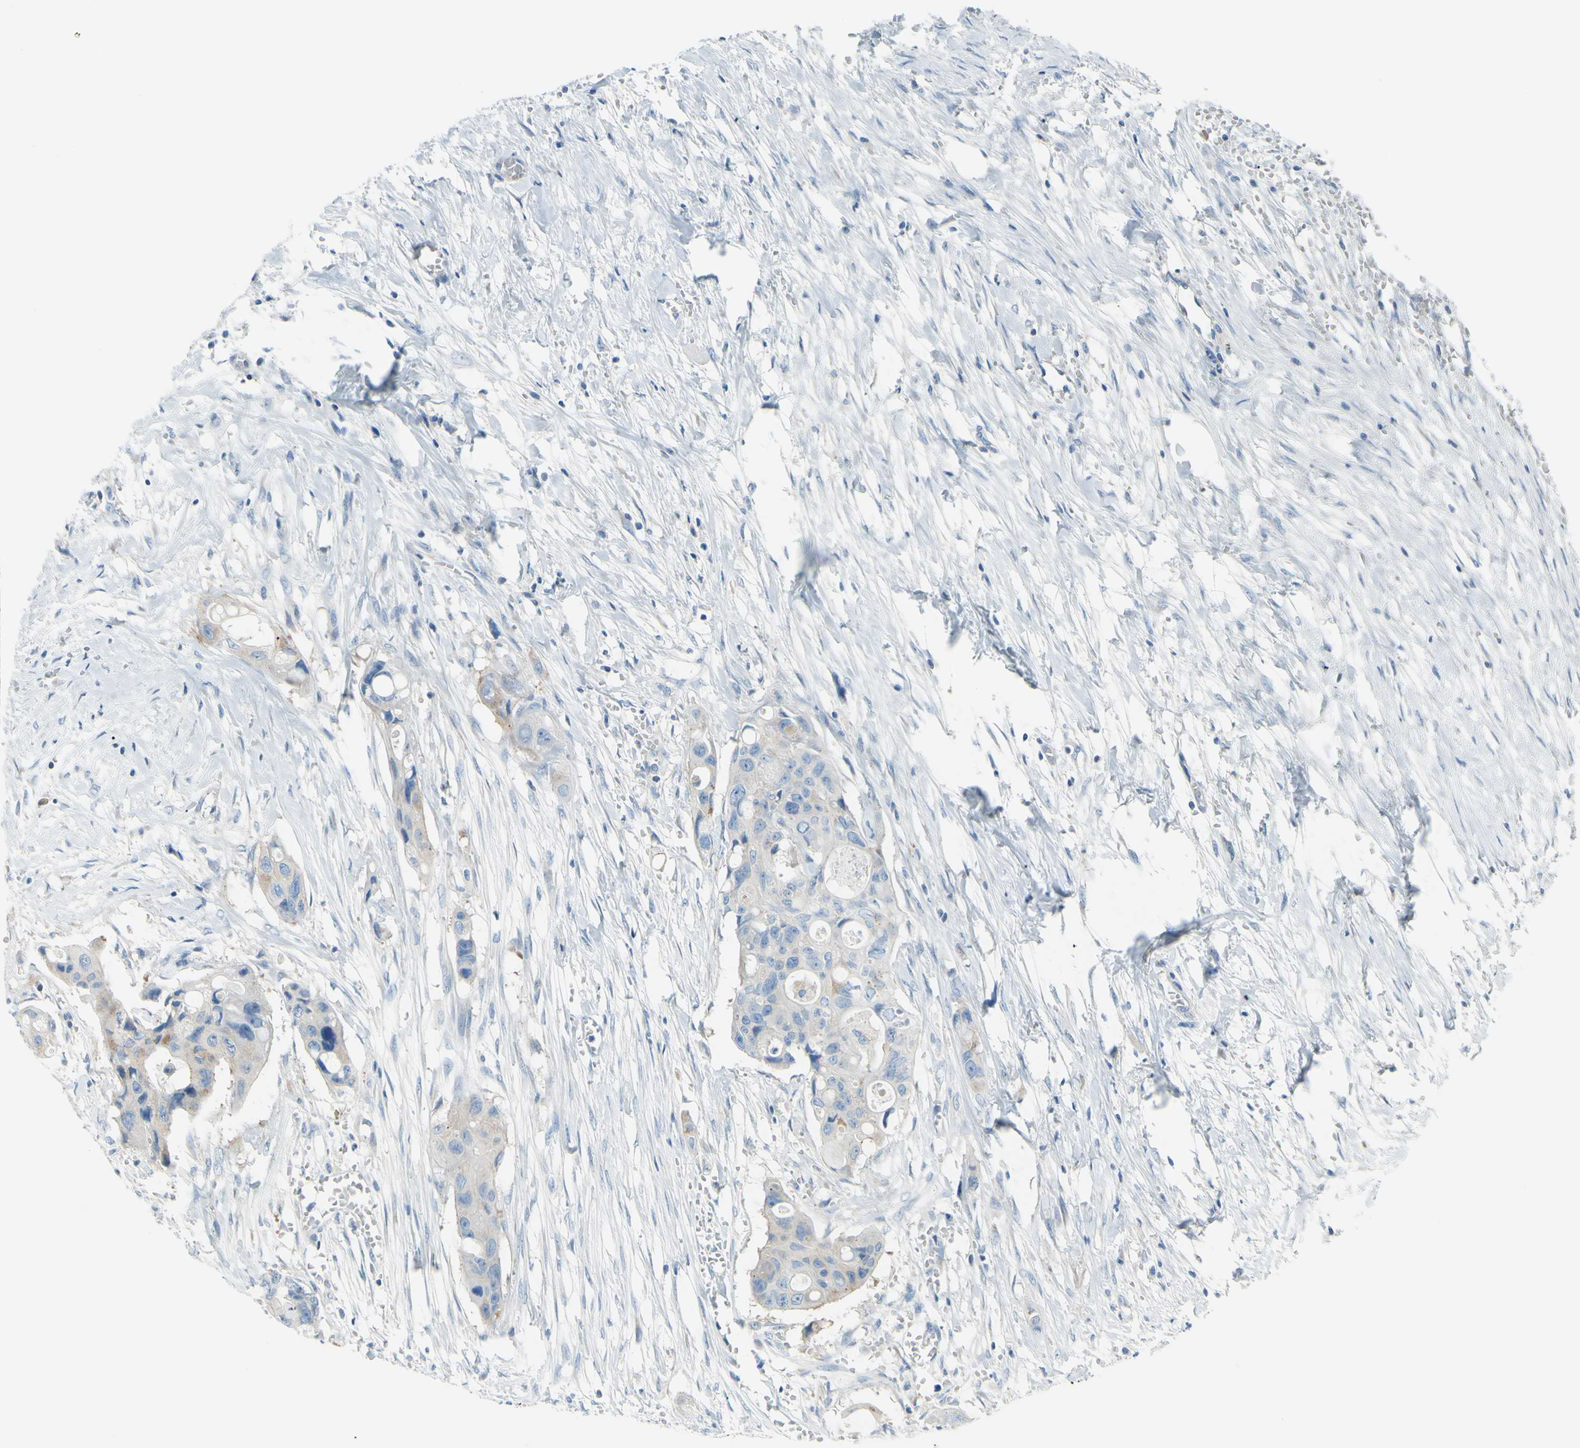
{"staining": {"intensity": "moderate", "quantity": "25%-75%", "location": "cytoplasmic/membranous"}, "tissue": "colorectal cancer", "cell_type": "Tumor cells", "image_type": "cancer", "snomed": [{"axis": "morphology", "description": "Adenocarcinoma, NOS"}, {"axis": "topography", "description": "Colon"}], "caption": "An immunohistochemistry micrograph of tumor tissue is shown. Protein staining in brown highlights moderate cytoplasmic/membranous positivity in colorectal cancer within tumor cells.", "gene": "FRMD4B", "patient": {"sex": "female", "age": 57}}